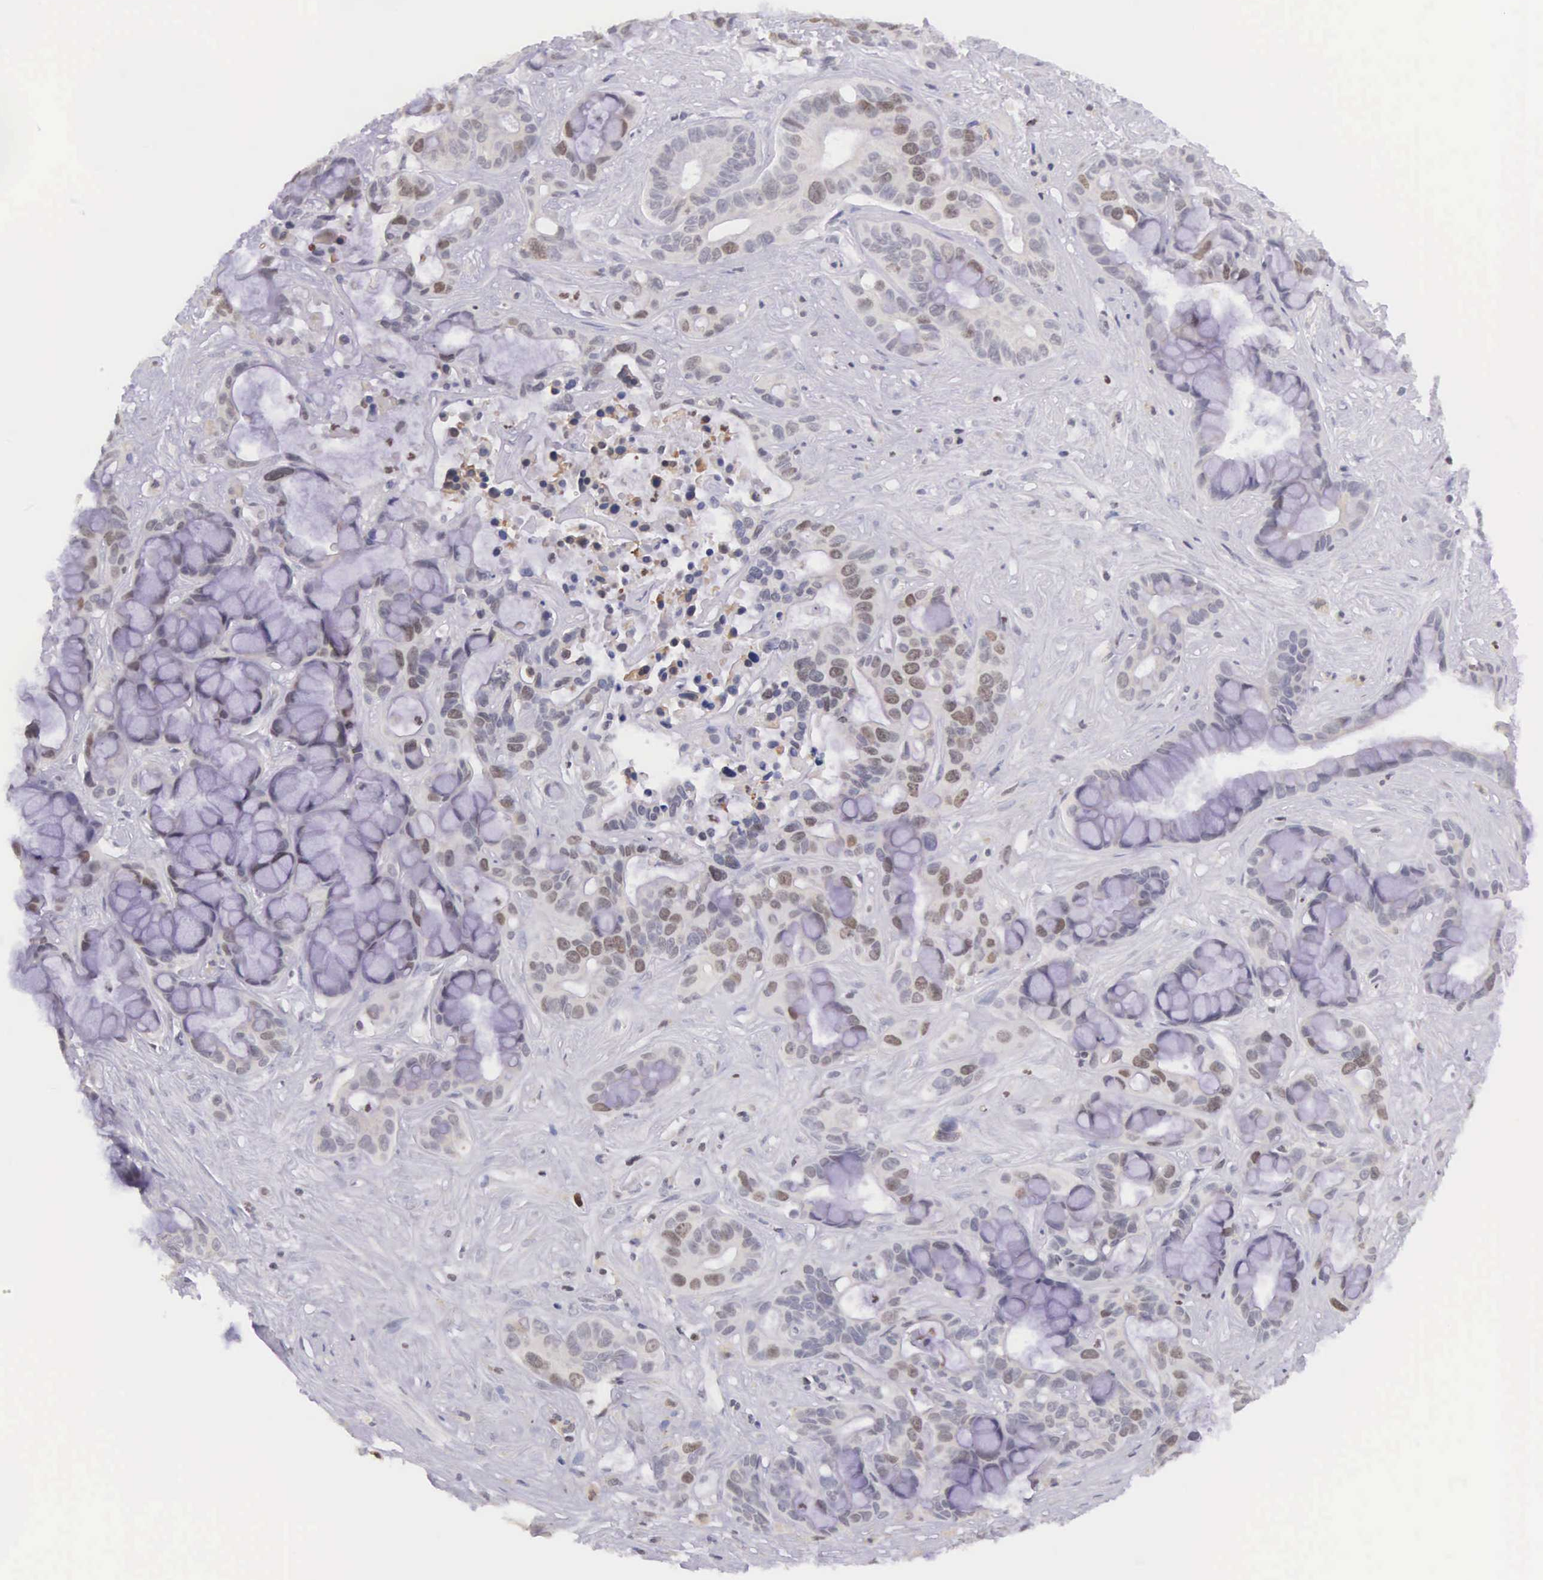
{"staining": {"intensity": "moderate", "quantity": "25%-75%", "location": "nuclear"}, "tissue": "liver cancer", "cell_type": "Tumor cells", "image_type": "cancer", "snomed": [{"axis": "morphology", "description": "Cholangiocarcinoma"}, {"axis": "topography", "description": "Liver"}], "caption": "Moderate nuclear expression for a protein is present in approximately 25%-75% of tumor cells of liver cancer using immunohistochemistry (IHC).", "gene": "VRK1", "patient": {"sex": "female", "age": 65}}